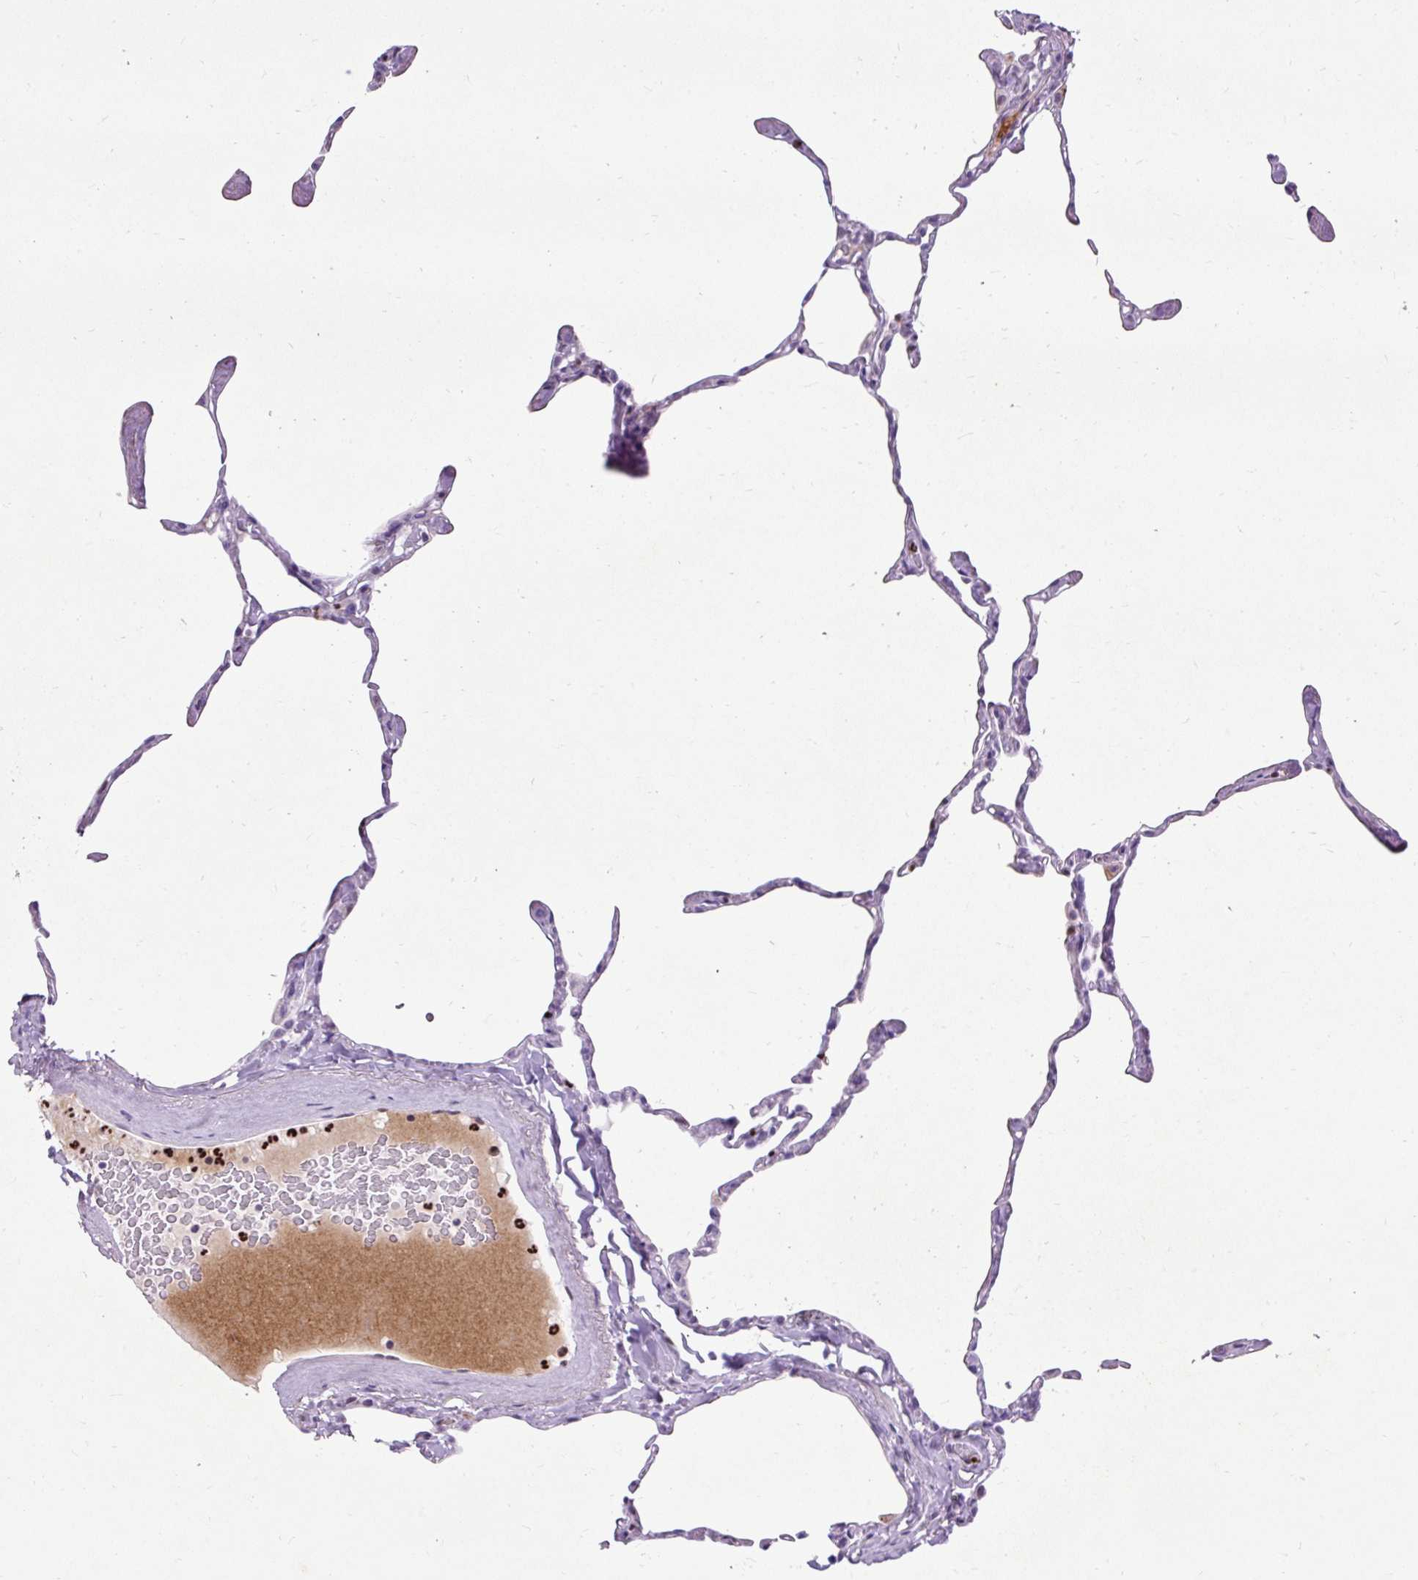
{"staining": {"intensity": "negative", "quantity": "none", "location": "none"}, "tissue": "lung", "cell_type": "Alveolar cells", "image_type": "normal", "snomed": [{"axis": "morphology", "description": "Normal tissue, NOS"}, {"axis": "topography", "description": "Lung"}], "caption": "Lung stained for a protein using immunohistochemistry (IHC) shows no expression alveolar cells.", "gene": "SPC24", "patient": {"sex": "male", "age": 65}}